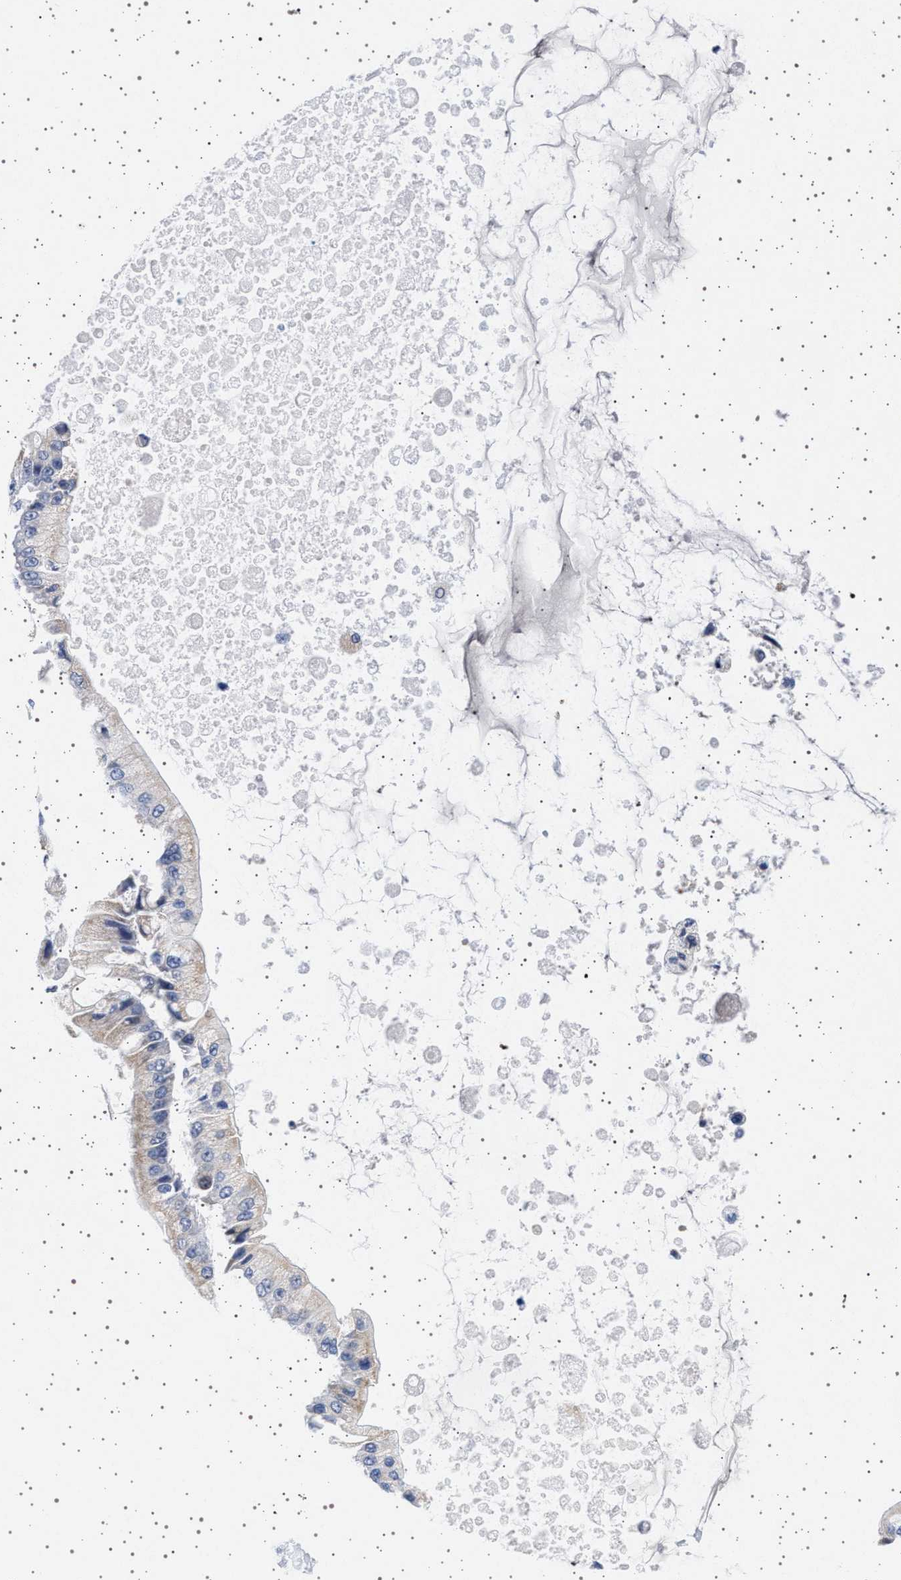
{"staining": {"intensity": "negative", "quantity": "none", "location": "none"}, "tissue": "liver cancer", "cell_type": "Tumor cells", "image_type": "cancer", "snomed": [{"axis": "morphology", "description": "Cholangiocarcinoma"}, {"axis": "topography", "description": "Liver"}], "caption": "Tumor cells show no significant expression in liver cancer (cholangiocarcinoma).", "gene": "TRMT10B", "patient": {"sex": "male", "age": 50}}